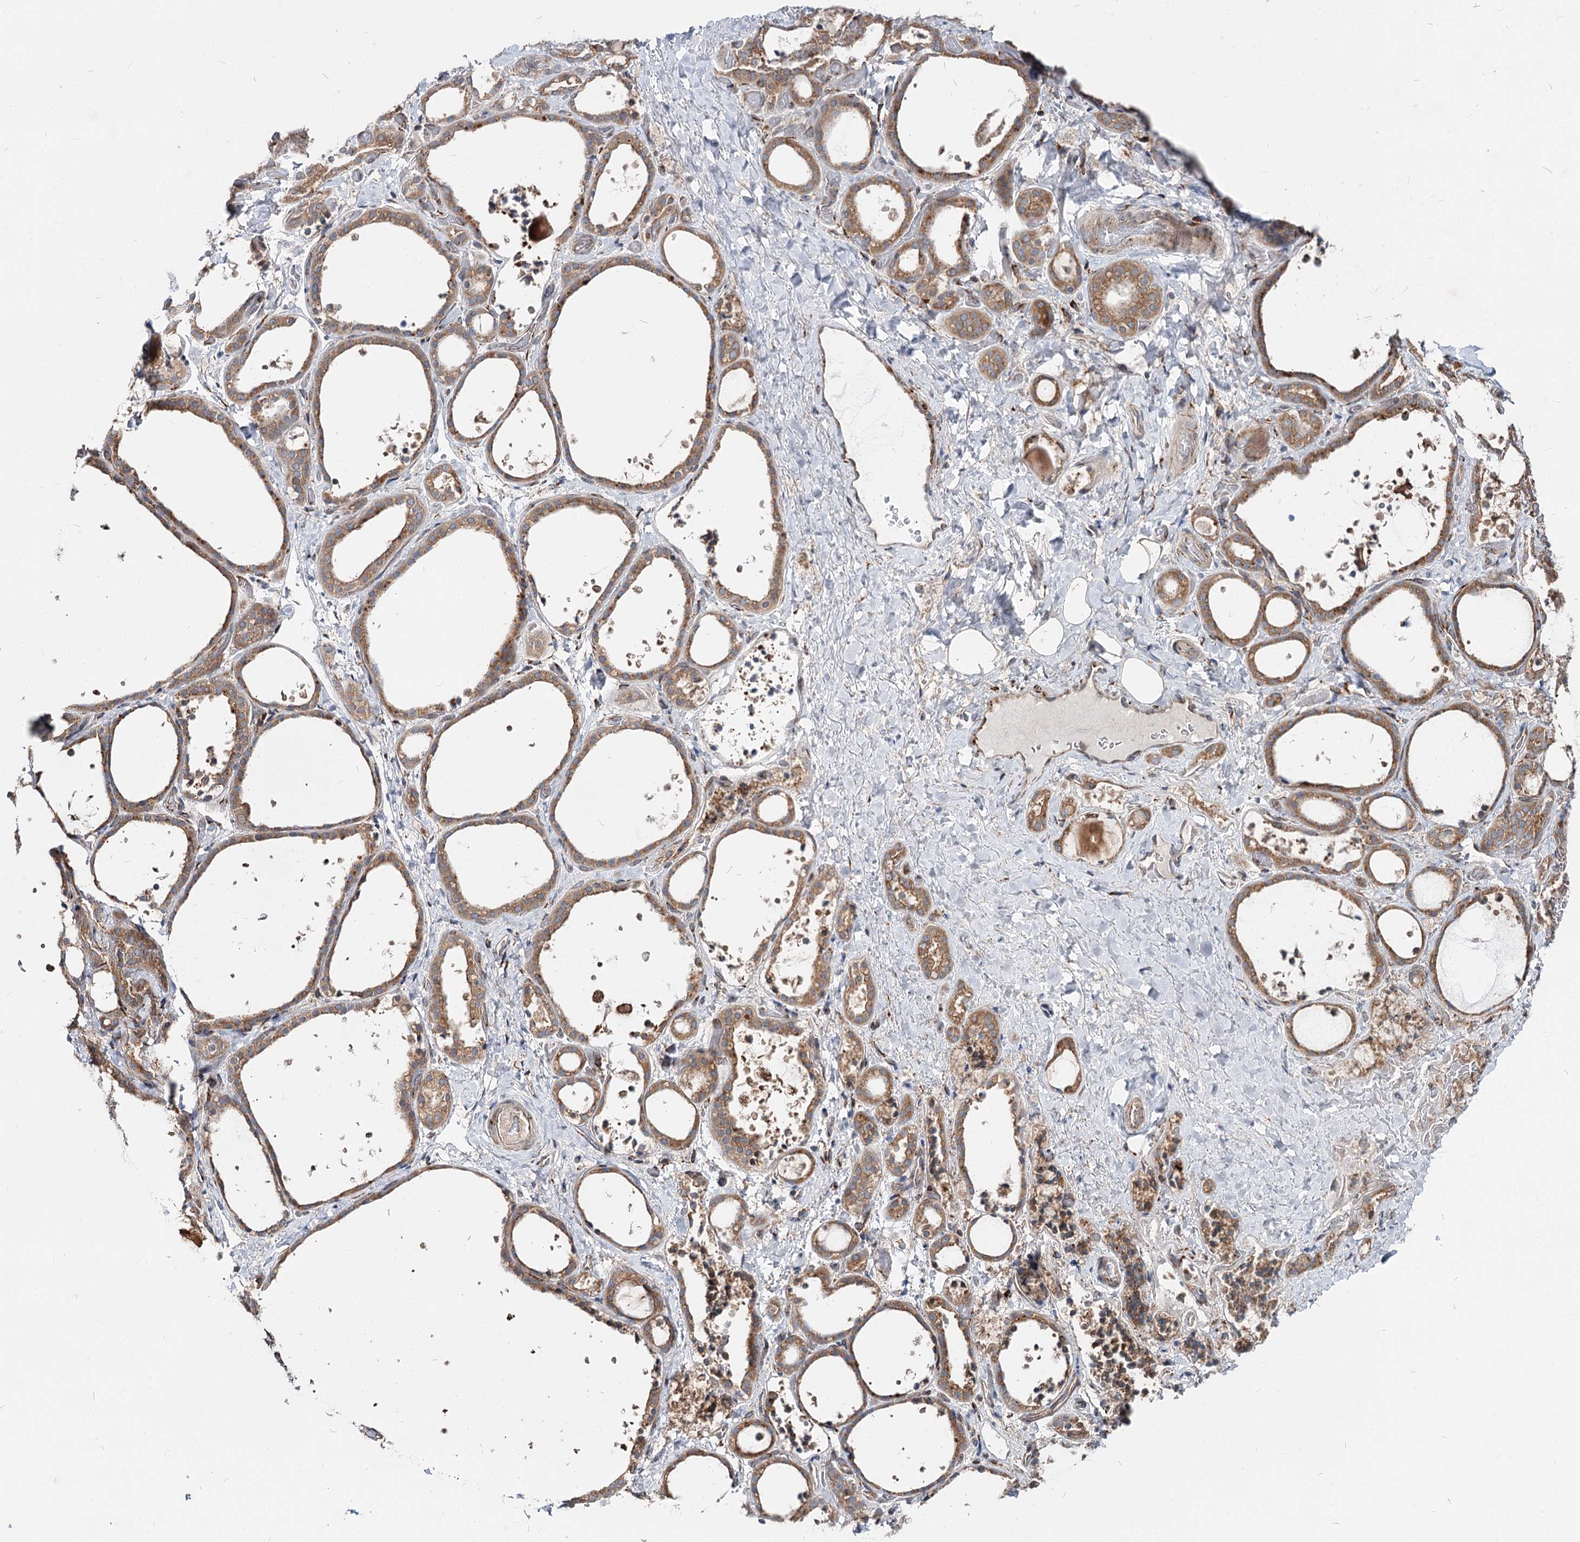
{"staining": {"intensity": "moderate", "quantity": ">75%", "location": "cytoplasmic/membranous"}, "tissue": "thyroid gland", "cell_type": "Glandular cells", "image_type": "normal", "snomed": [{"axis": "morphology", "description": "Normal tissue, NOS"}, {"axis": "topography", "description": "Thyroid gland"}], "caption": "Protein expression analysis of unremarkable human thyroid gland reveals moderate cytoplasmic/membranous positivity in approximately >75% of glandular cells. (Brightfield microscopy of DAB IHC at high magnification).", "gene": "SPART", "patient": {"sex": "female", "age": 44}}